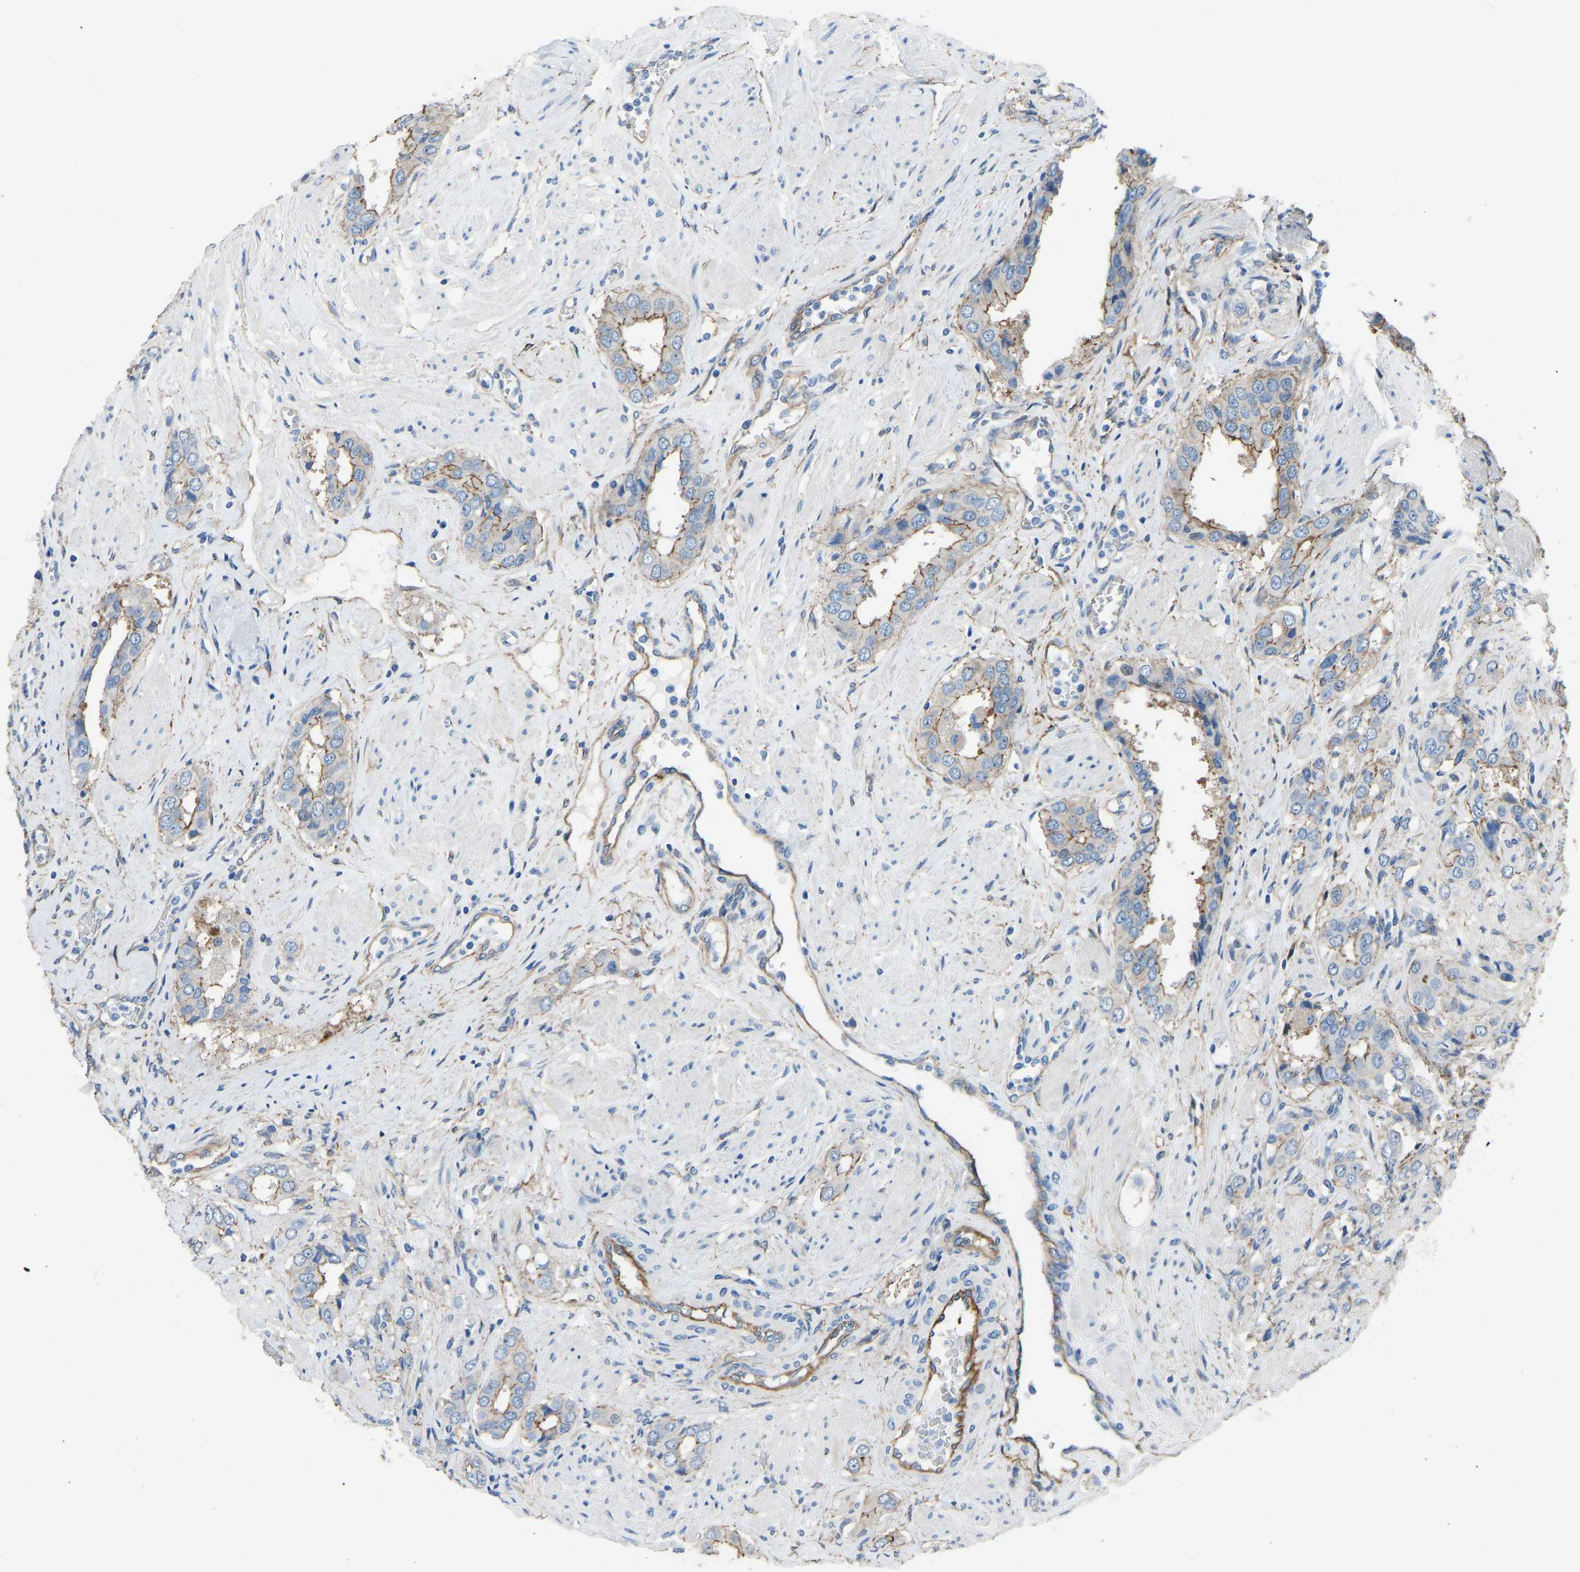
{"staining": {"intensity": "moderate", "quantity": "<25%", "location": "cytoplasmic/membranous"}, "tissue": "prostate cancer", "cell_type": "Tumor cells", "image_type": "cancer", "snomed": [{"axis": "morphology", "description": "Adenocarcinoma, High grade"}, {"axis": "topography", "description": "Prostate"}], "caption": "Approximately <25% of tumor cells in human prostate cancer (adenocarcinoma (high-grade)) show moderate cytoplasmic/membranous protein expression as visualized by brown immunohistochemical staining.", "gene": "MYH10", "patient": {"sex": "male", "age": 52}}